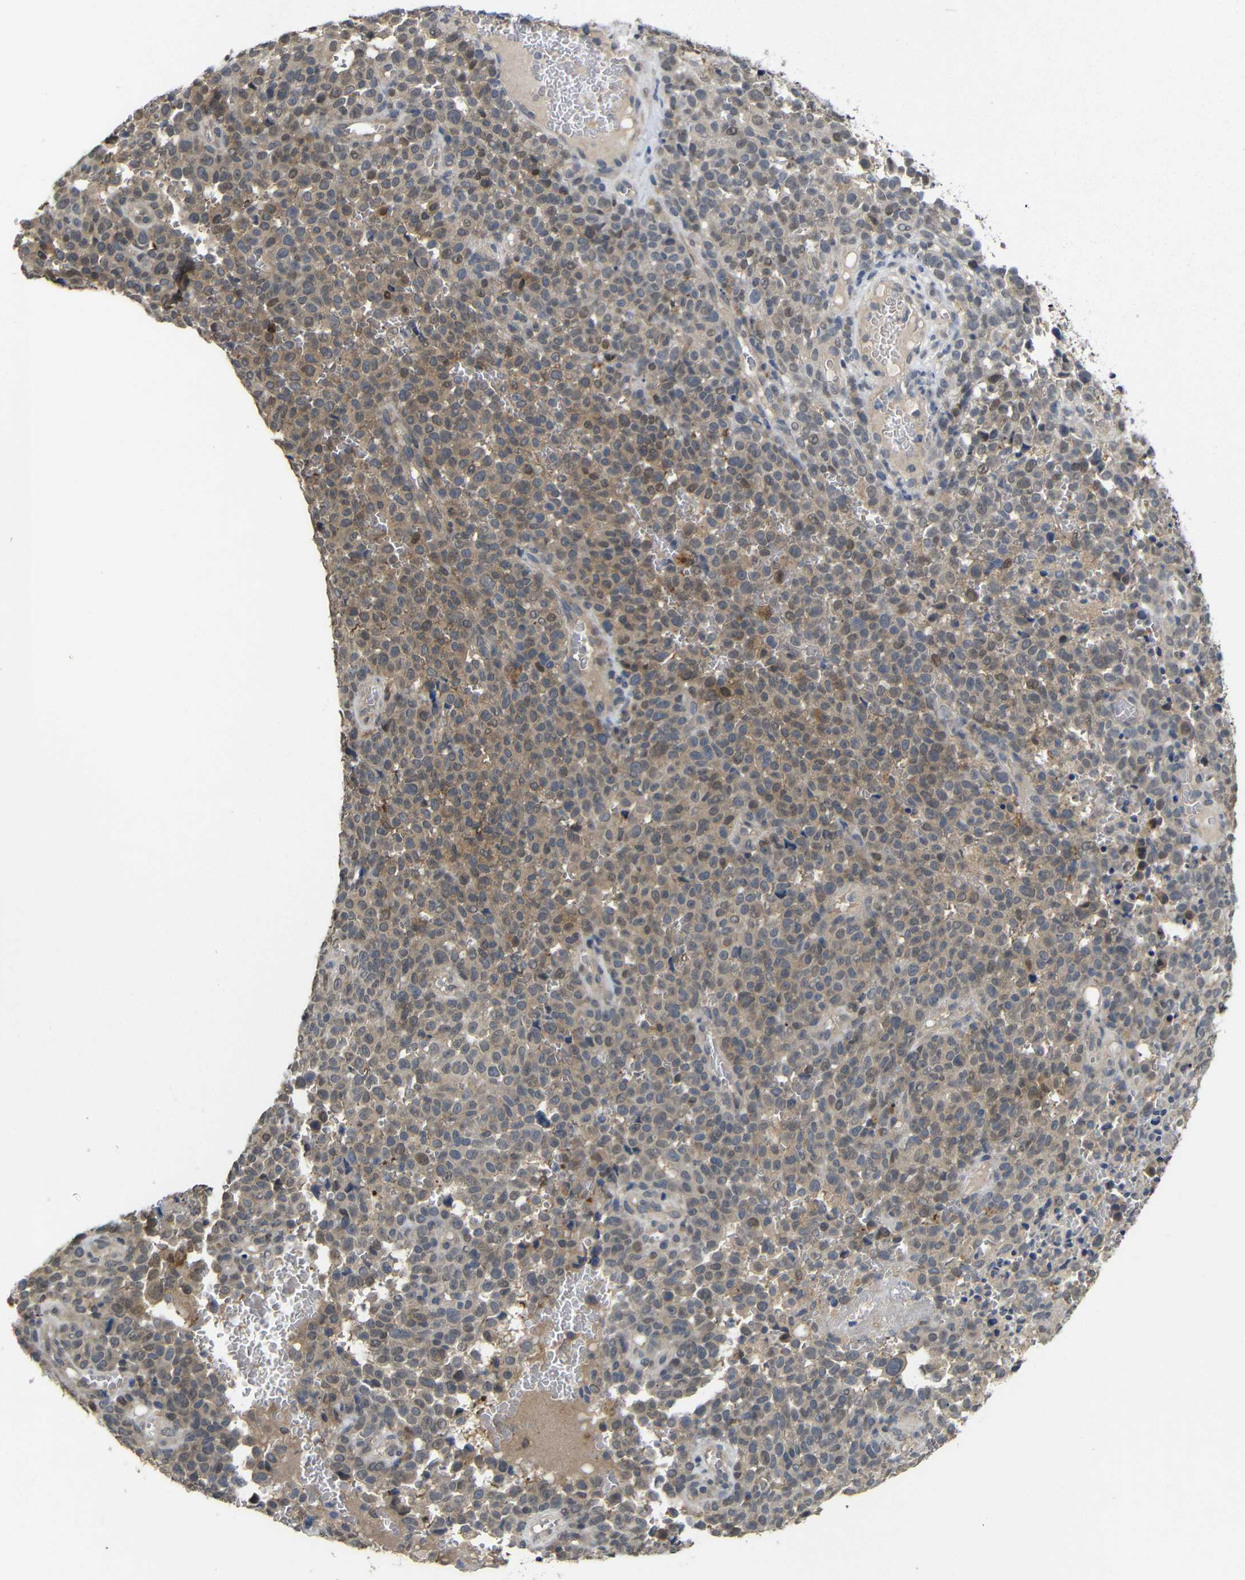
{"staining": {"intensity": "weak", "quantity": ">75%", "location": "cytoplasmic/membranous,nuclear"}, "tissue": "melanoma", "cell_type": "Tumor cells", "image_type": "cancer", "snomed": [{"axis": "morphology", "description": "Malignant melanoma, NOS"}, {"axis": "topography", "description": "Skin"}], "caption": "Immunohistochemistry staining of malignant melanoma, which displays low levels of weak cytoplasmic/membranous and nuclear expression in approximately >75% of tumor cells indicating weak cytoplasmic/membranous and nuclear protein staining. The staining was performed using DAB (3,3'-diaminobenzidine) (brown) for protein detection and nuclei were counterstained in hematoxylin (blue).", "gene": "ATG12", "patient": {"sex": "female", "age": 82}}